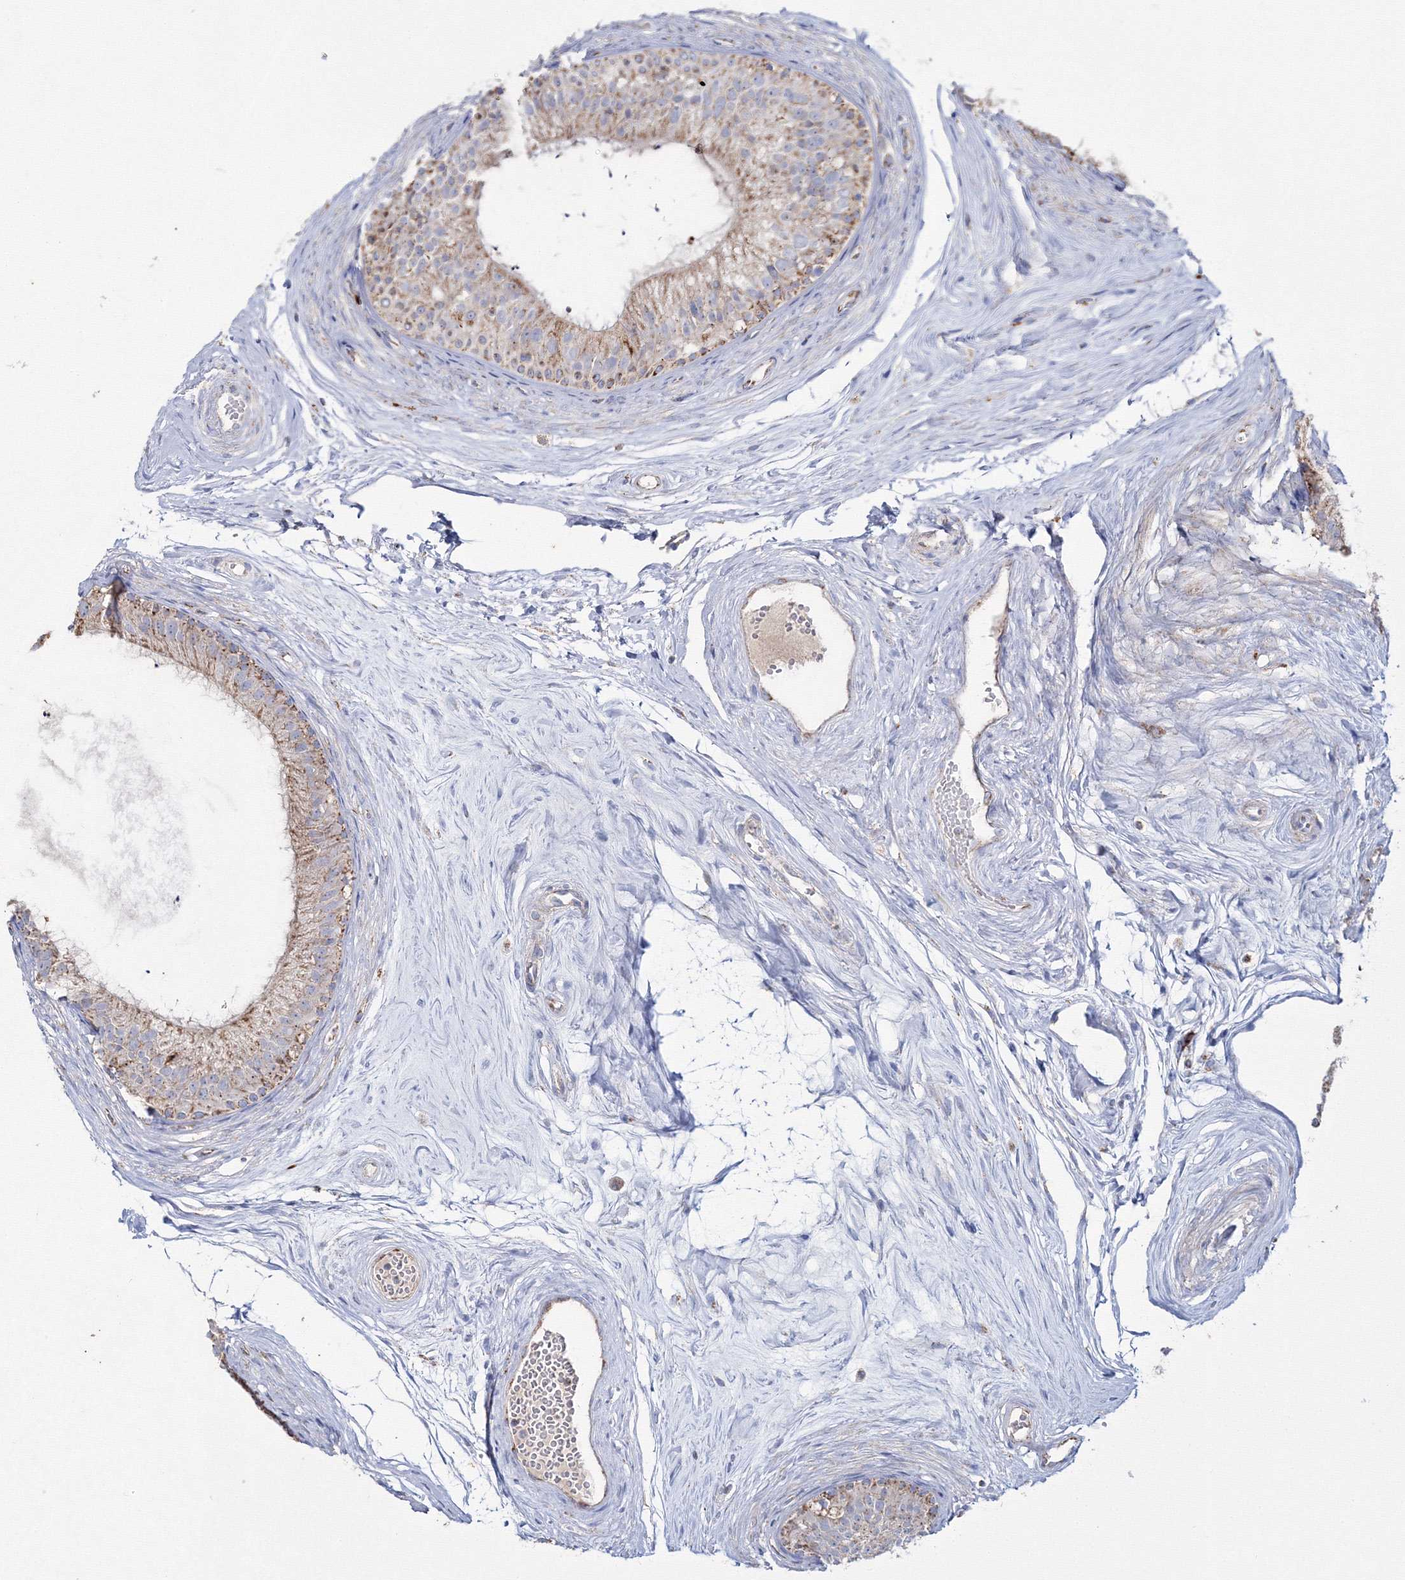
{"staining": {"intensity": "moderate", "quantity": ">75%", "location": "cytoplasmic/membranous"}, "tissue": "epididymis", "cell_type": "Glandular cells", "image_type": "normal", "snomed": [{"axis": "morphology", "description": "Normal tissue, NOS"}, {"axis": "topography", "description": "Epididymis"}], "caption": "About >75% of glandular cells in unremarkable human epididymis display moderate cytoplasmic/membranous protein positivity as visualized by brown immunohistochemical staining.", "gene": "IGSF9", "patient": {"sex": "male", "age": 56}}